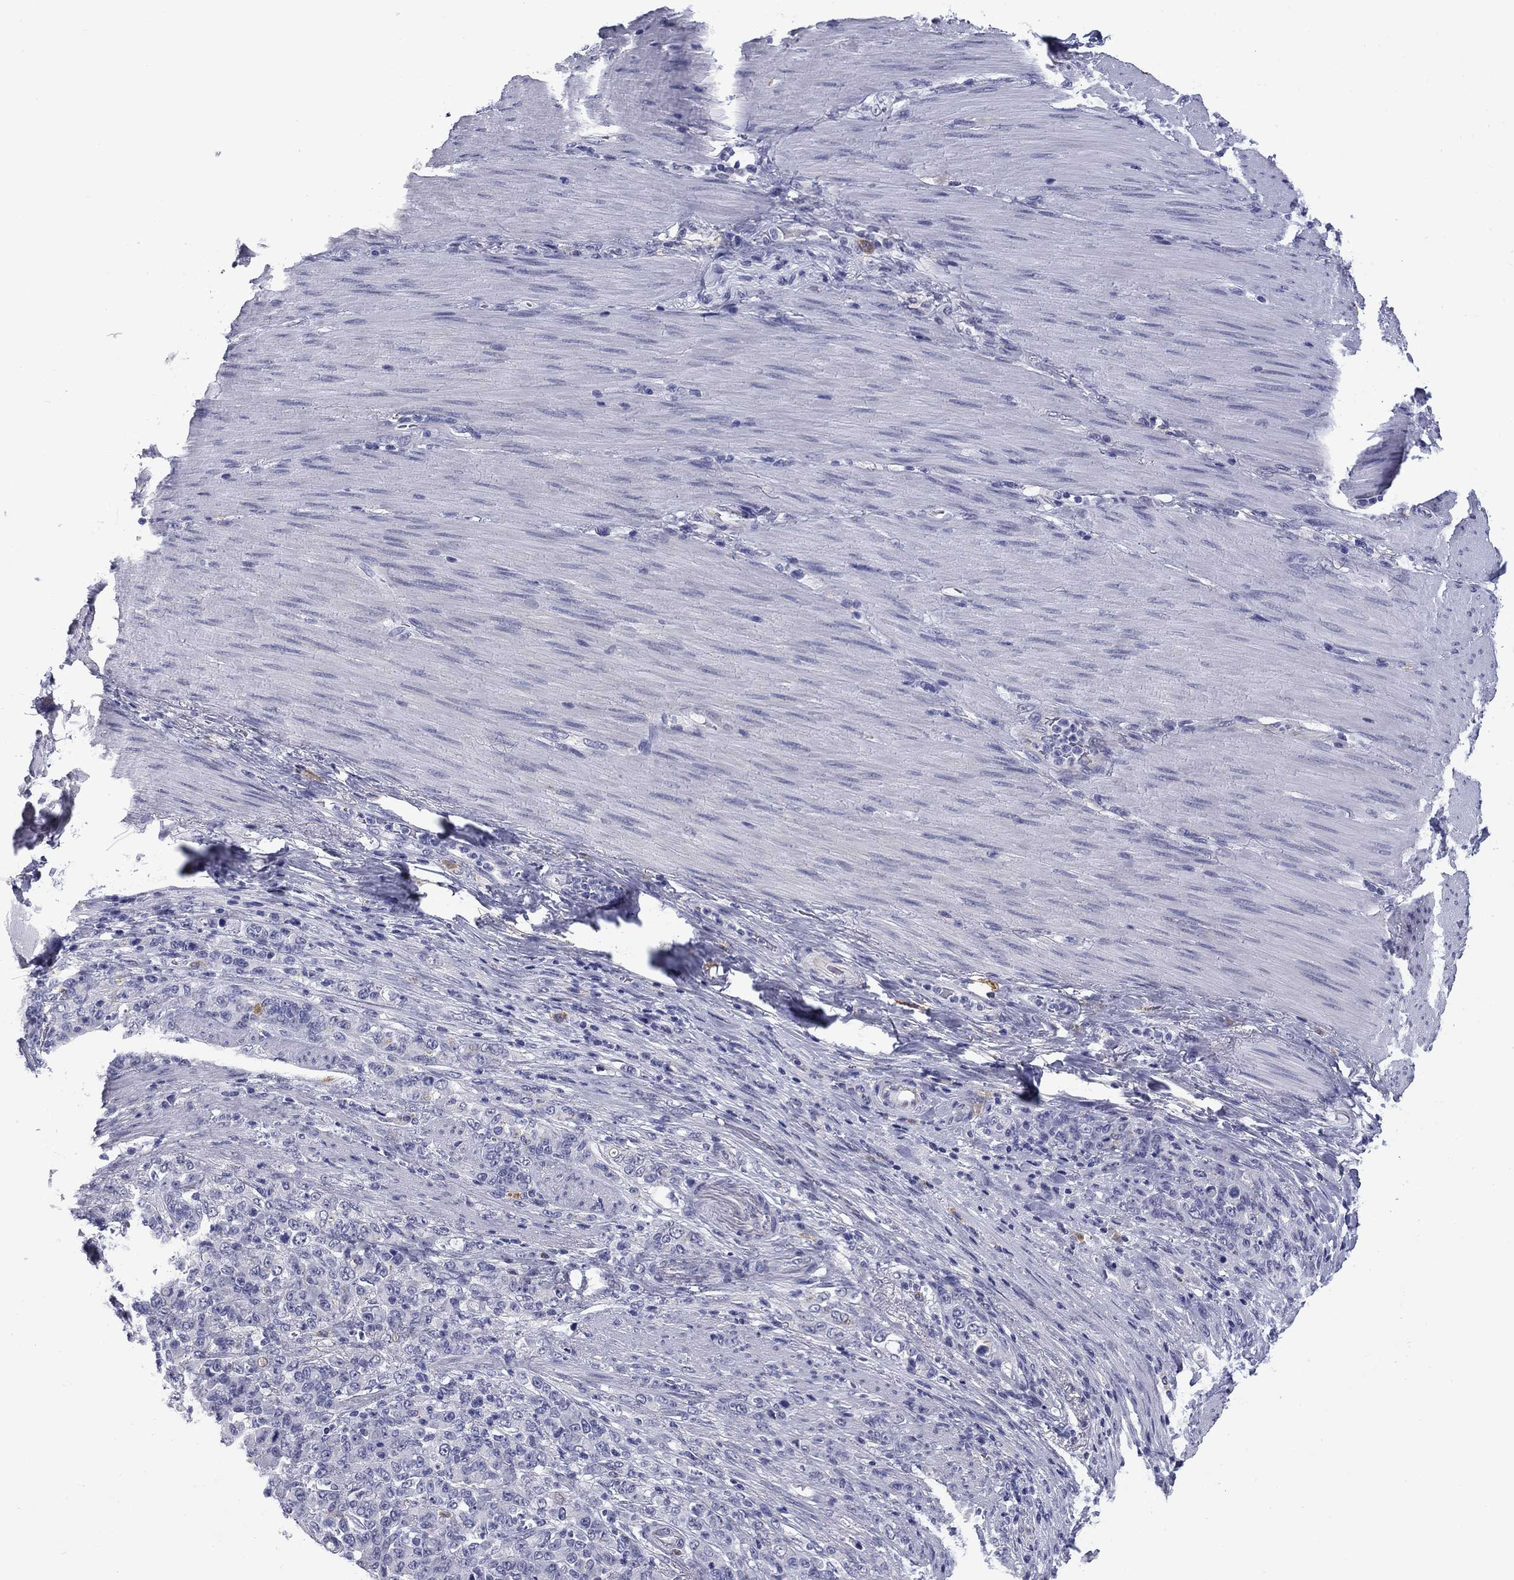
{"staining": {"intensity": "negative", "quantity": "none", "location": "none"}, "tissue": "stomach cancer", "cell_type": "Tumor cells", "image_type": "cancer", "snomed": [{"axis": "morphology", "description": "Normal tissue, NOS"}, {"axis": "morphology", "description": "Adenocarcinoma, NOS"}, {"axis": "topography", "description": "Stomach"}], "caption": "The histopathology image exhibits no significant staining in tumor cells of adenocarcinoma (stomach).", "gene": "BCL2L14", "patient": {"sex": "female", "age": 79}}